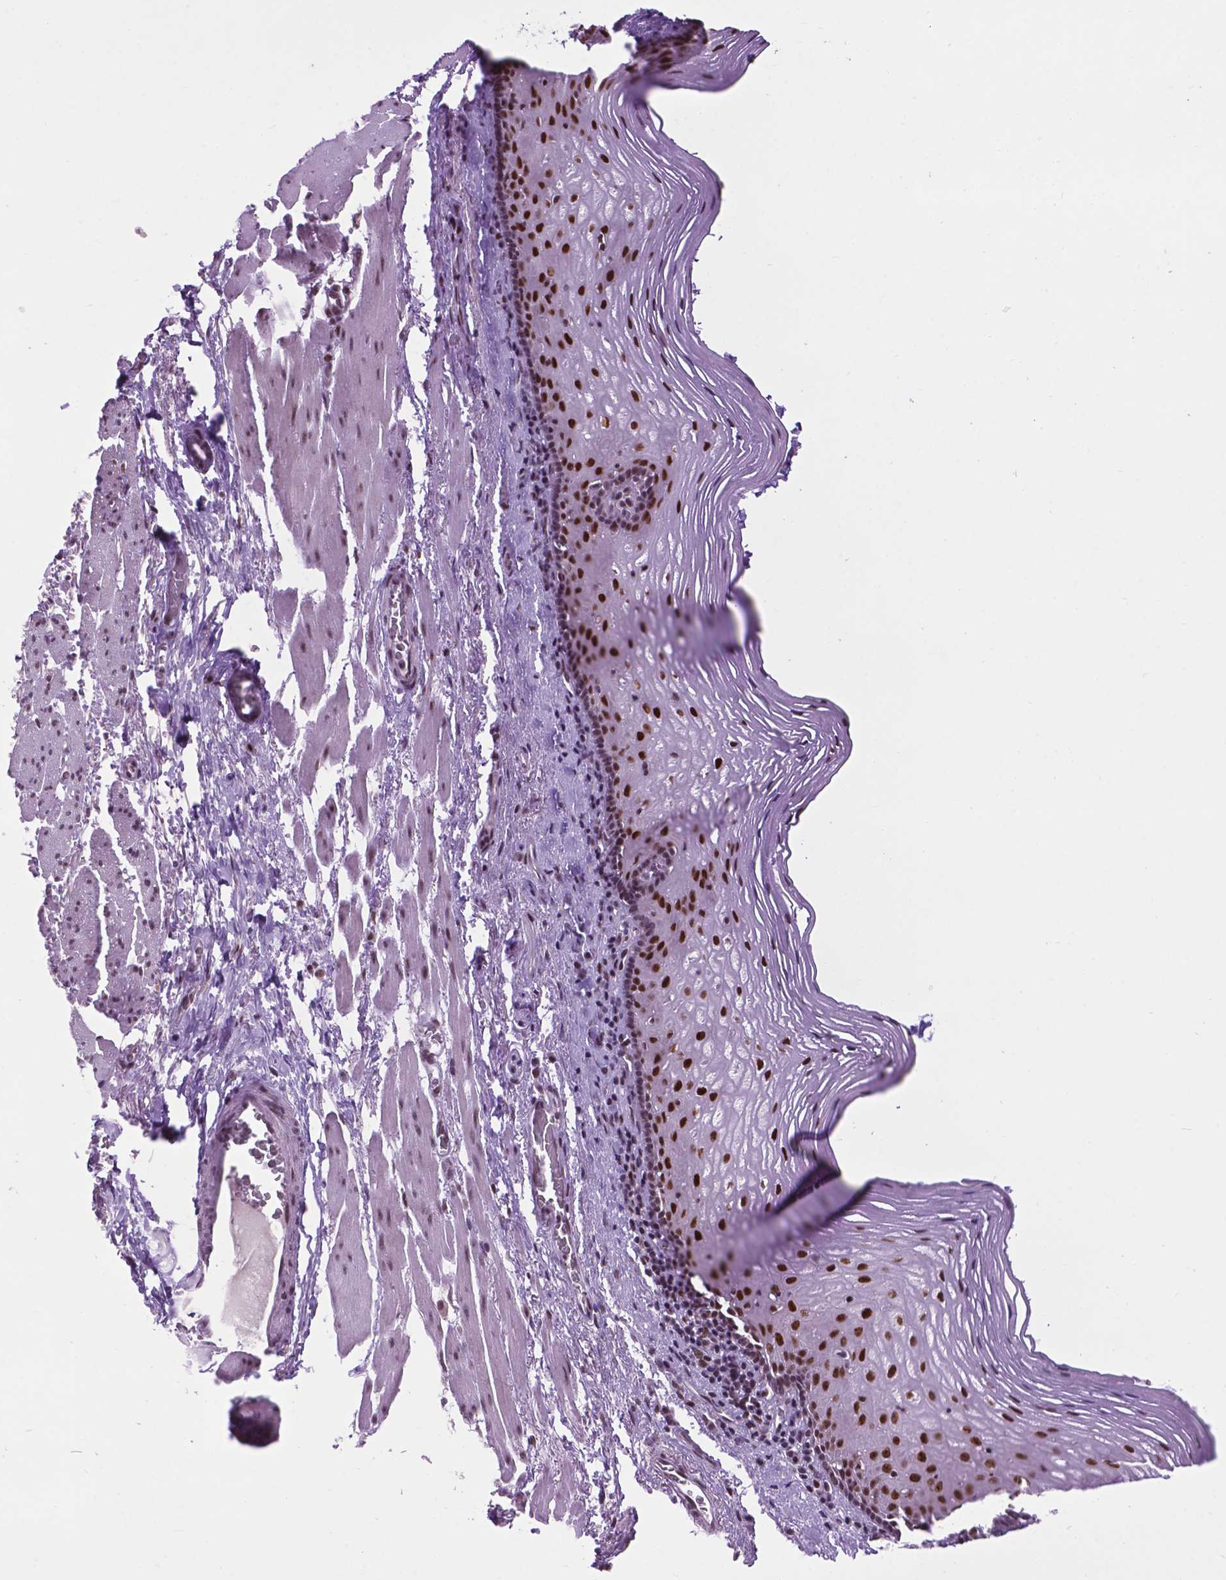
{"staining": {"intensity": "strong", "quantity": "25%-75%", "location": "nuclear"}, "tissue": "esophagus", "cell_type": "Squamous epithelial cells", "image_type": "normal", "snomed": [{"axis": "morphology", "description": "Normal tissue, NOS"}, {"axis": "topography", "description": "Esophagus"}], "caption": "A brown stain shows strong nuclear expression of a protein in squamous epithelial cells of benign human esophagus.", "gene": "EAF1", "patient": {"sex": "male", "age": 76}}